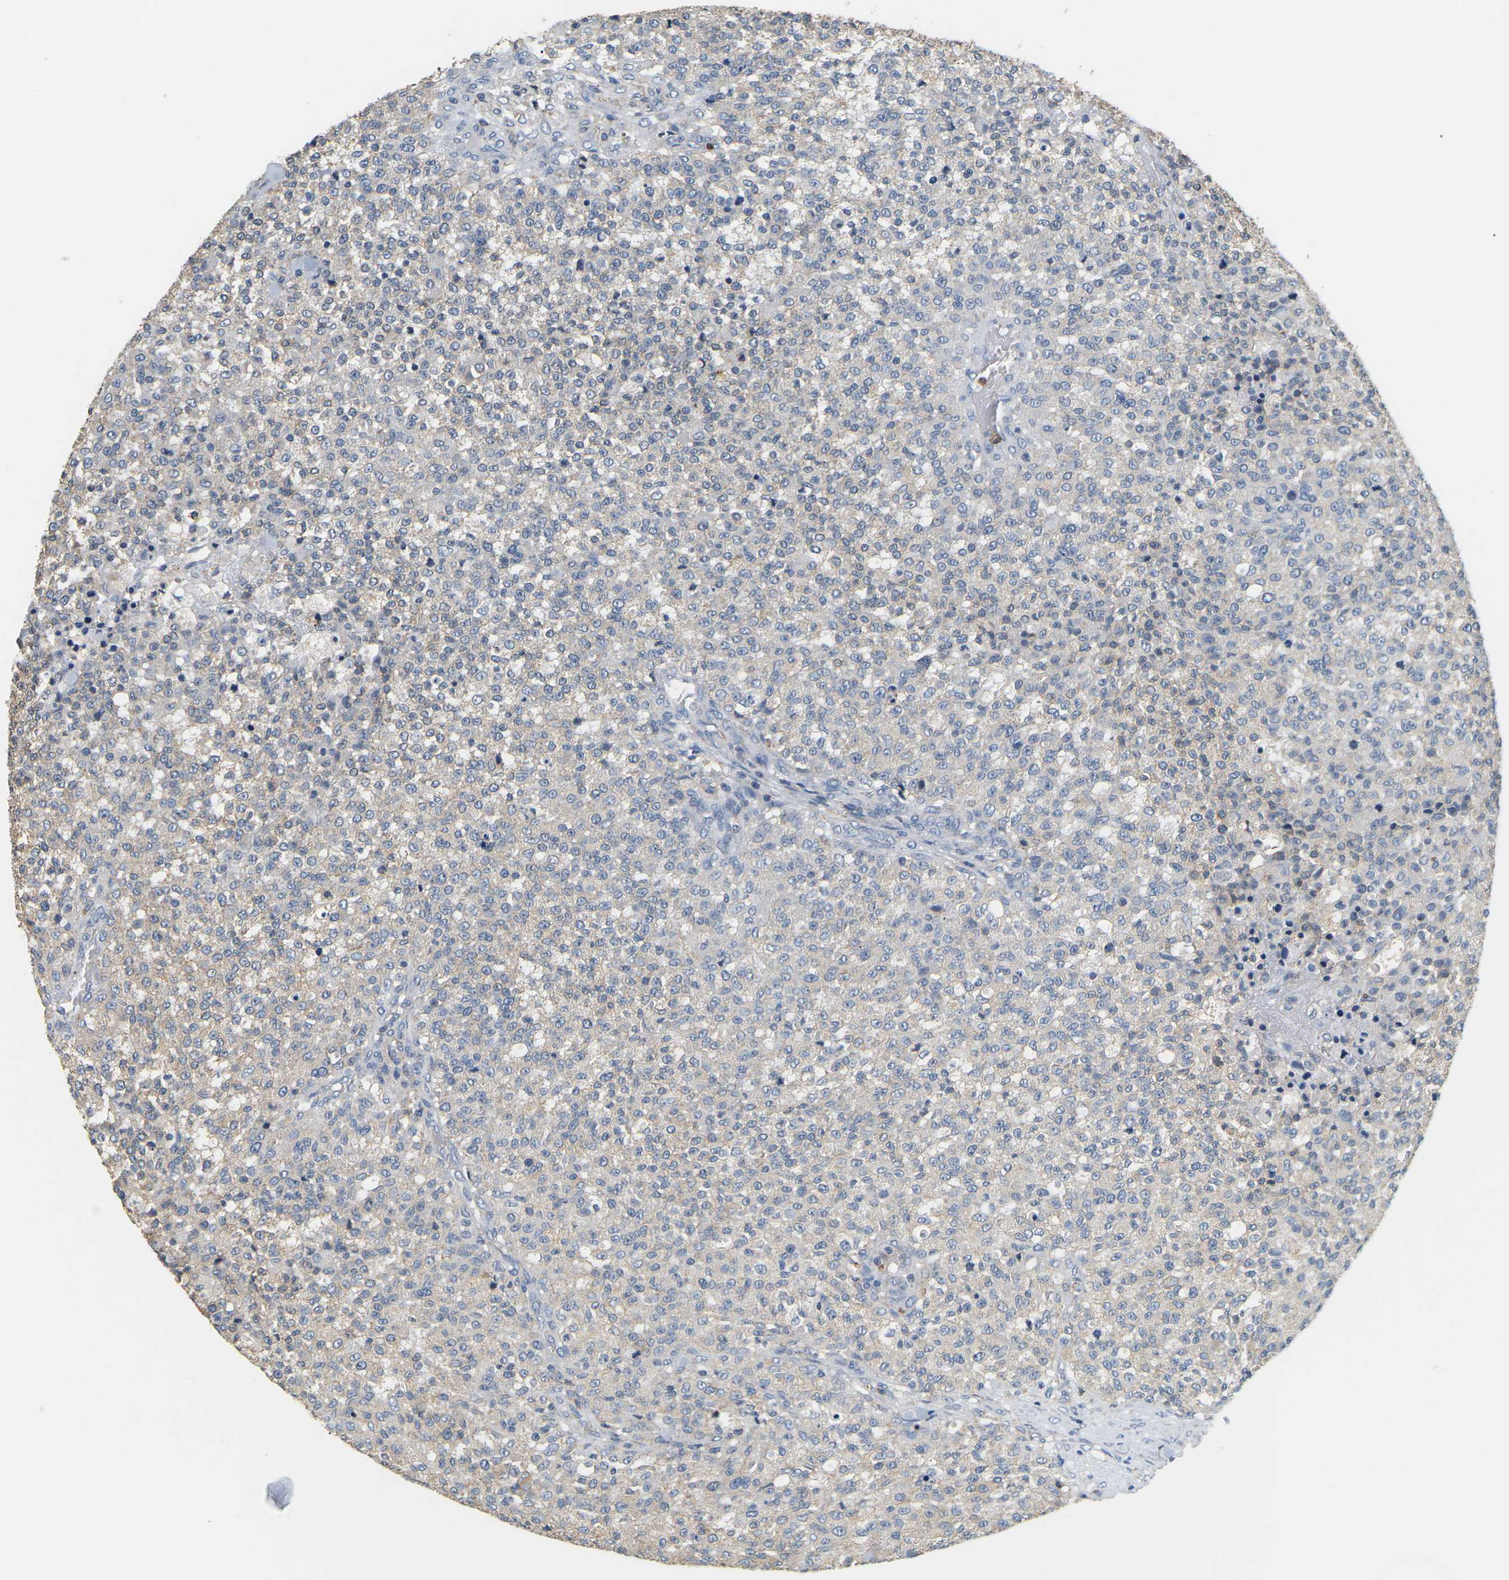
{"staining": {"intensity": "weak", "quantity": "25%-75%", "location": "cytoplasmic/membranous"}, "tissue": "testis cancer", "cell_type": "Tumor cells", "image_type": "cancer", "snomed": [{"axis": "morphology", "description": "Seminoma, NOS"}, {"axis": "topography", "description": "Testis"}], "caption": "Brown immunohistochemical staining in human testis cancer (seminoma) displays weak cytoplasmic/membranous staining in approximately 25%-75% of tumor cells.", "gene": "ADM", "patient": {"sex": "male", "age": 59}}